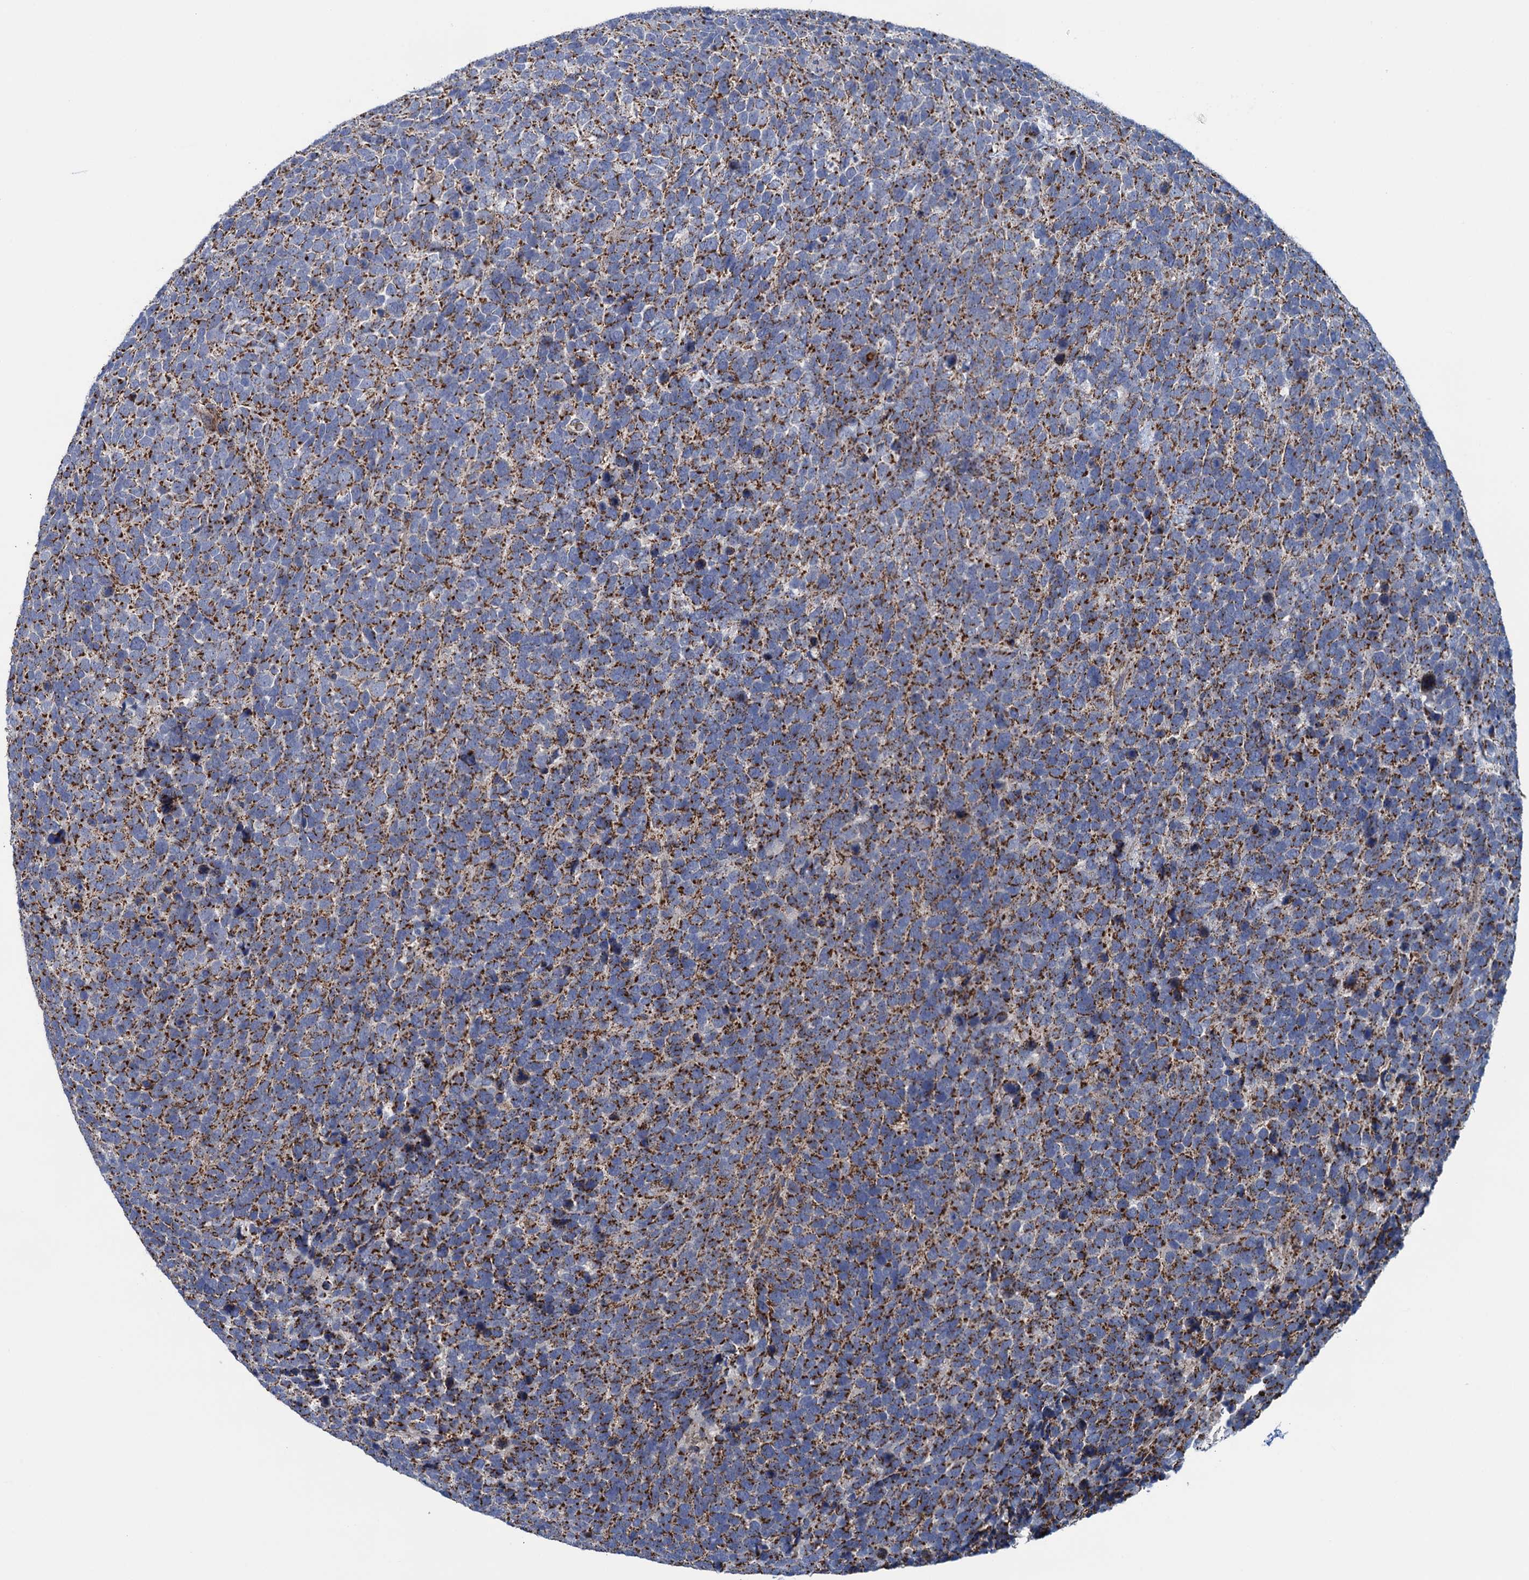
{"staining": {"intensity": "strong", "quantity": ">75%", "location": "cytoplasmic/membranous"}, "tissue": "urothelial cancer", "cell_type": "Tumor cells", "image_type": "cancer", "snomed": [{"axis": "morphology", "description": "Urothelial carcinoma, High grade"}, {"axis": "topography", "description": "Urinary bladder"}], "caption": "Immunohistochemistry (IHC) photomicrograph of human urothelial cancer stained for a protein (brown), which demonstrates high levels of strong cytoplasmic/membranous positivity in approximately >75% of tumor cells.", "gene": "GTPBP3", "patient": {"sex": "female", "age": 82}}